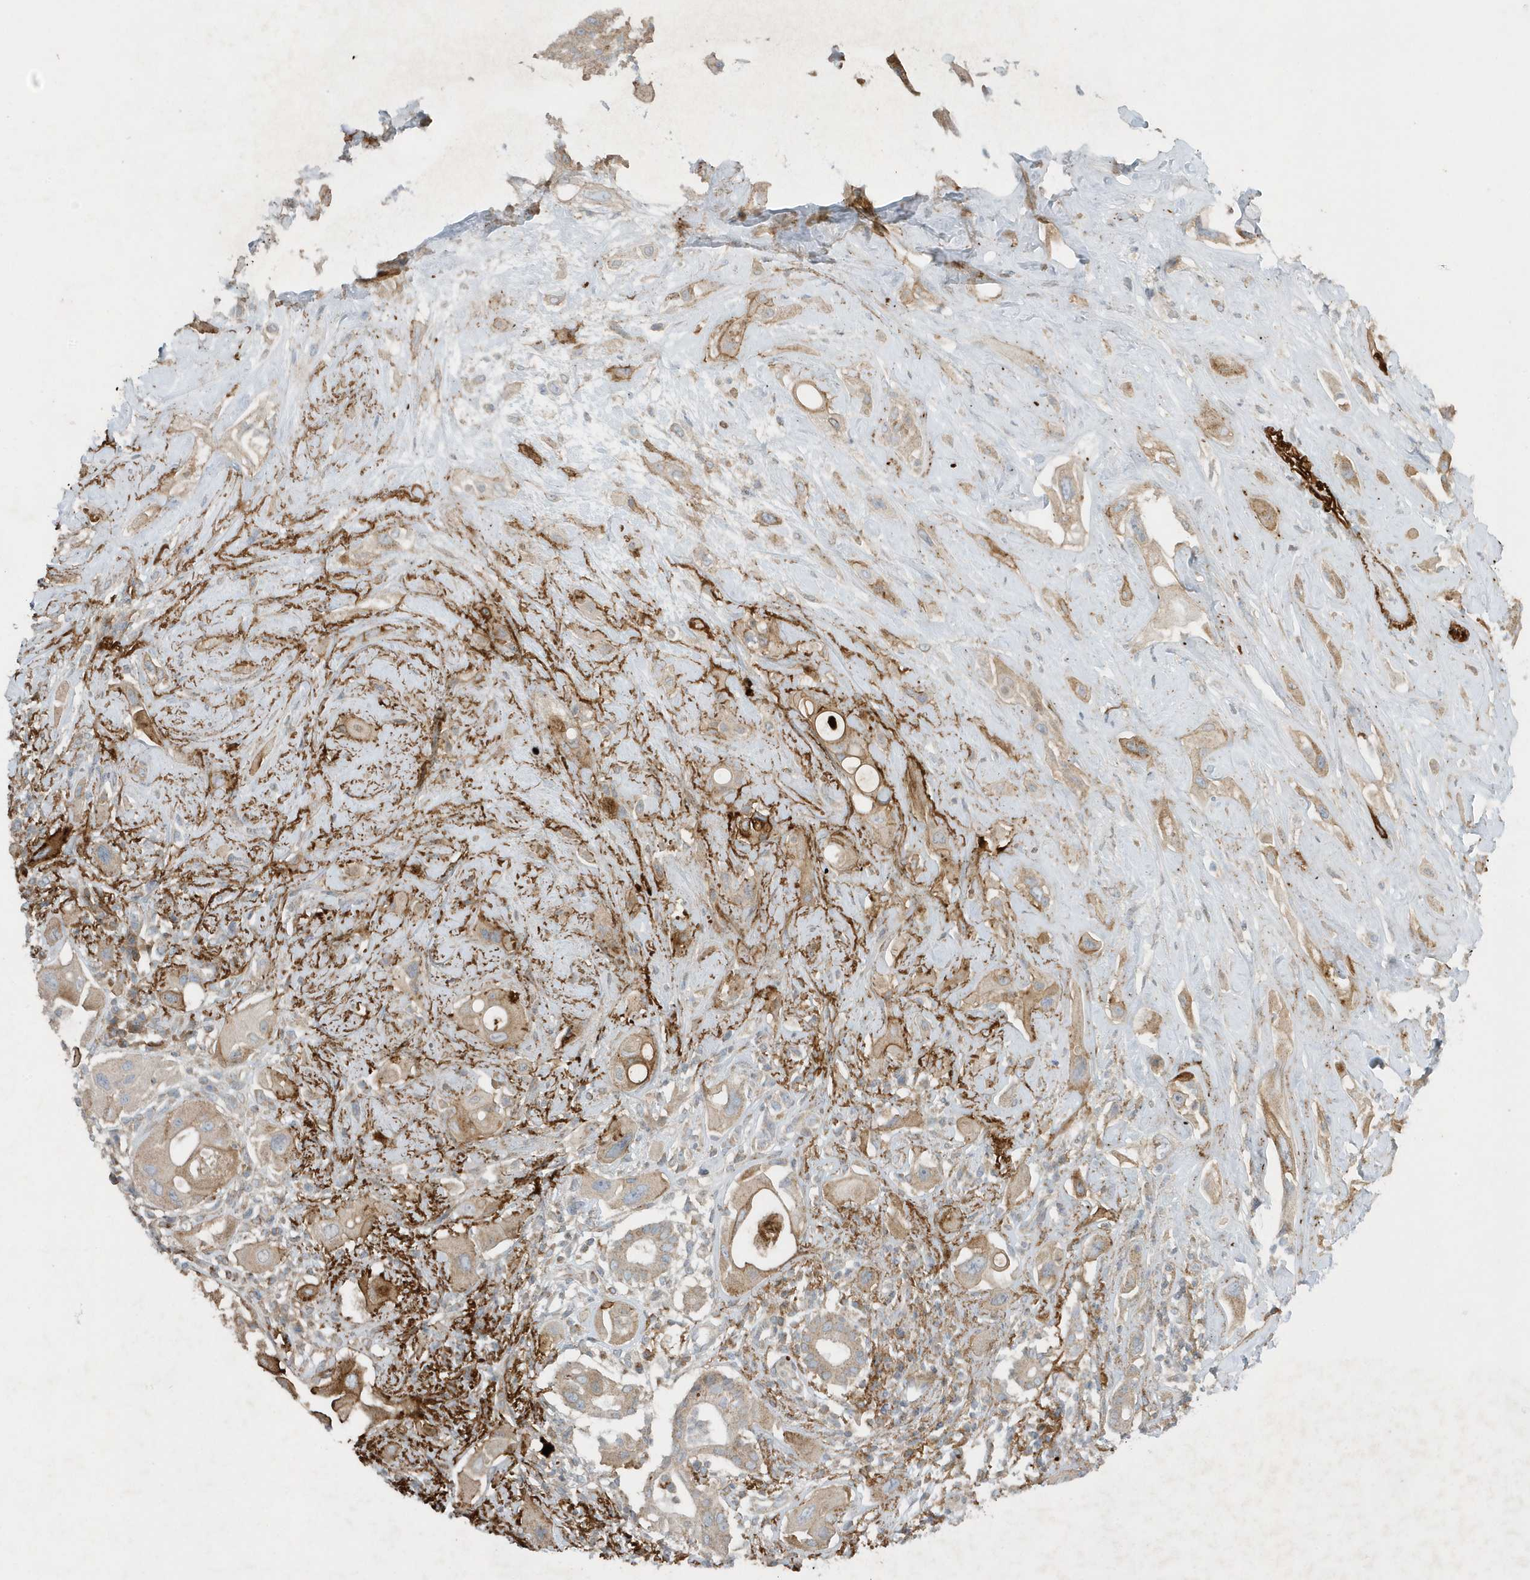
{"staining": {"intensity": "moderate", "quantity": ">75%", "location": "cytoplasmic/membranous"}, "tissue": "pancreatic cancer", "cell_type": "Tumor cells", "image_type": "cancer", "snomed": [{"axis": "morphology", "description": "Adenocarcinoma, NOS"}, {"axis": "topography", "description": "Pancreas"}], "caption": "Immunohistochemical staining of human adenocarcinoma (pancreatic) exhibits medium levels of moderate cytoplasmic/membranous protein staining in approximately >75% of tumor cells. (DAB IHC, brown staining for protein, blue staining for nuclei).", "gene": "SLC38A2", "patient": {"sex": "male", "age": 68}}